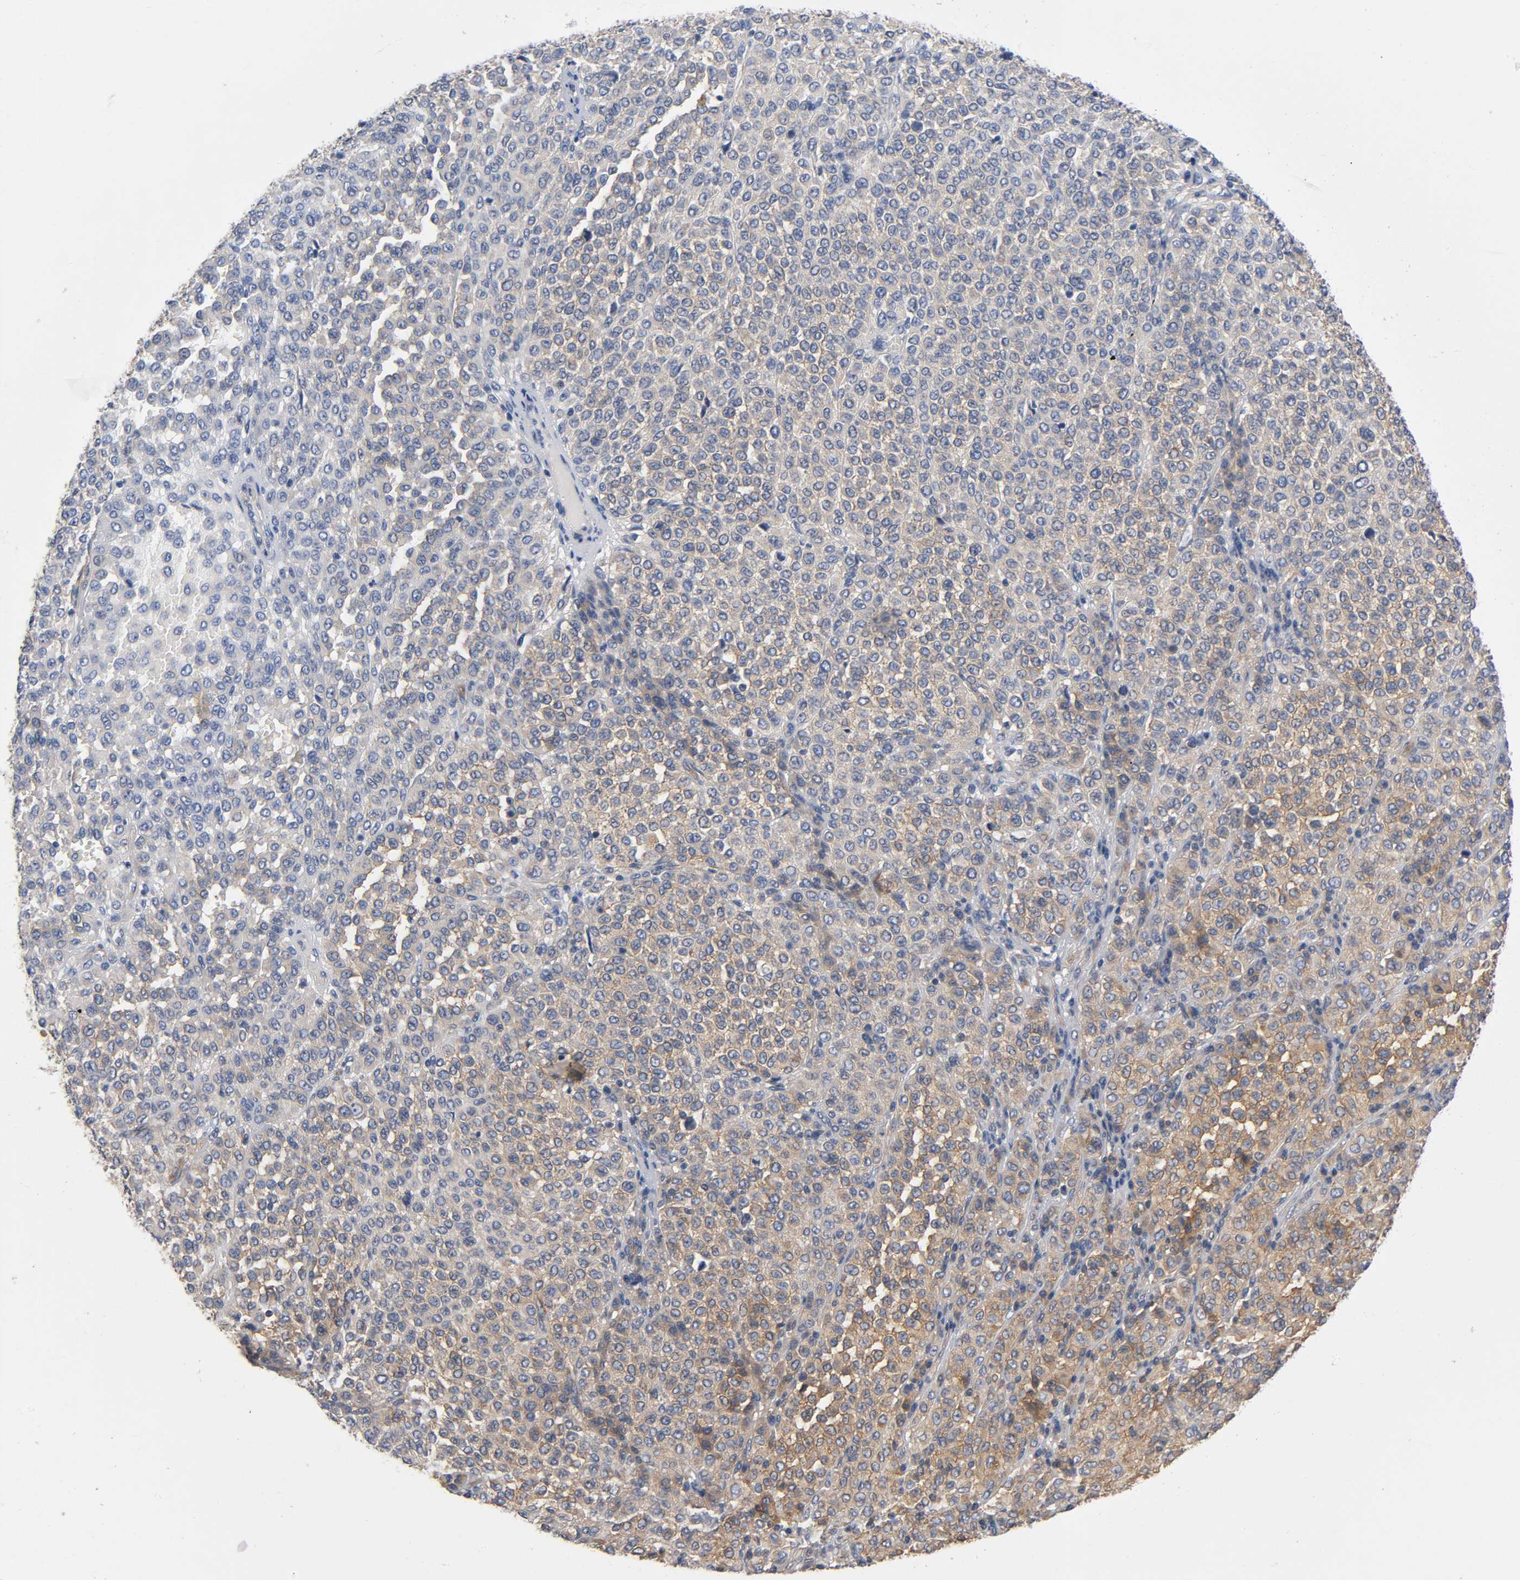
{"staining": {"intensity": "moderate", "quantity": ">75%", "location": "cytoplasmic/membranous"}, "tissue": "melanoma", "cell_type": "Tumor cells", "image_type": "cancer", "snomed": [{"axis": "morphology", "description": "Malignant melanoma, Metastatic site"}, {"axis": "topography", "description": "Pancreas"}], "caption": "Malignant melanoma (metastatic site) was stained to show a protein in brown. There is medium levels of moderate cytoplasmic/membranous expression in approximately >75% of tumor cells.", "gene": "PRKAB1", "patient": {"sex": "female", "age": 30}}